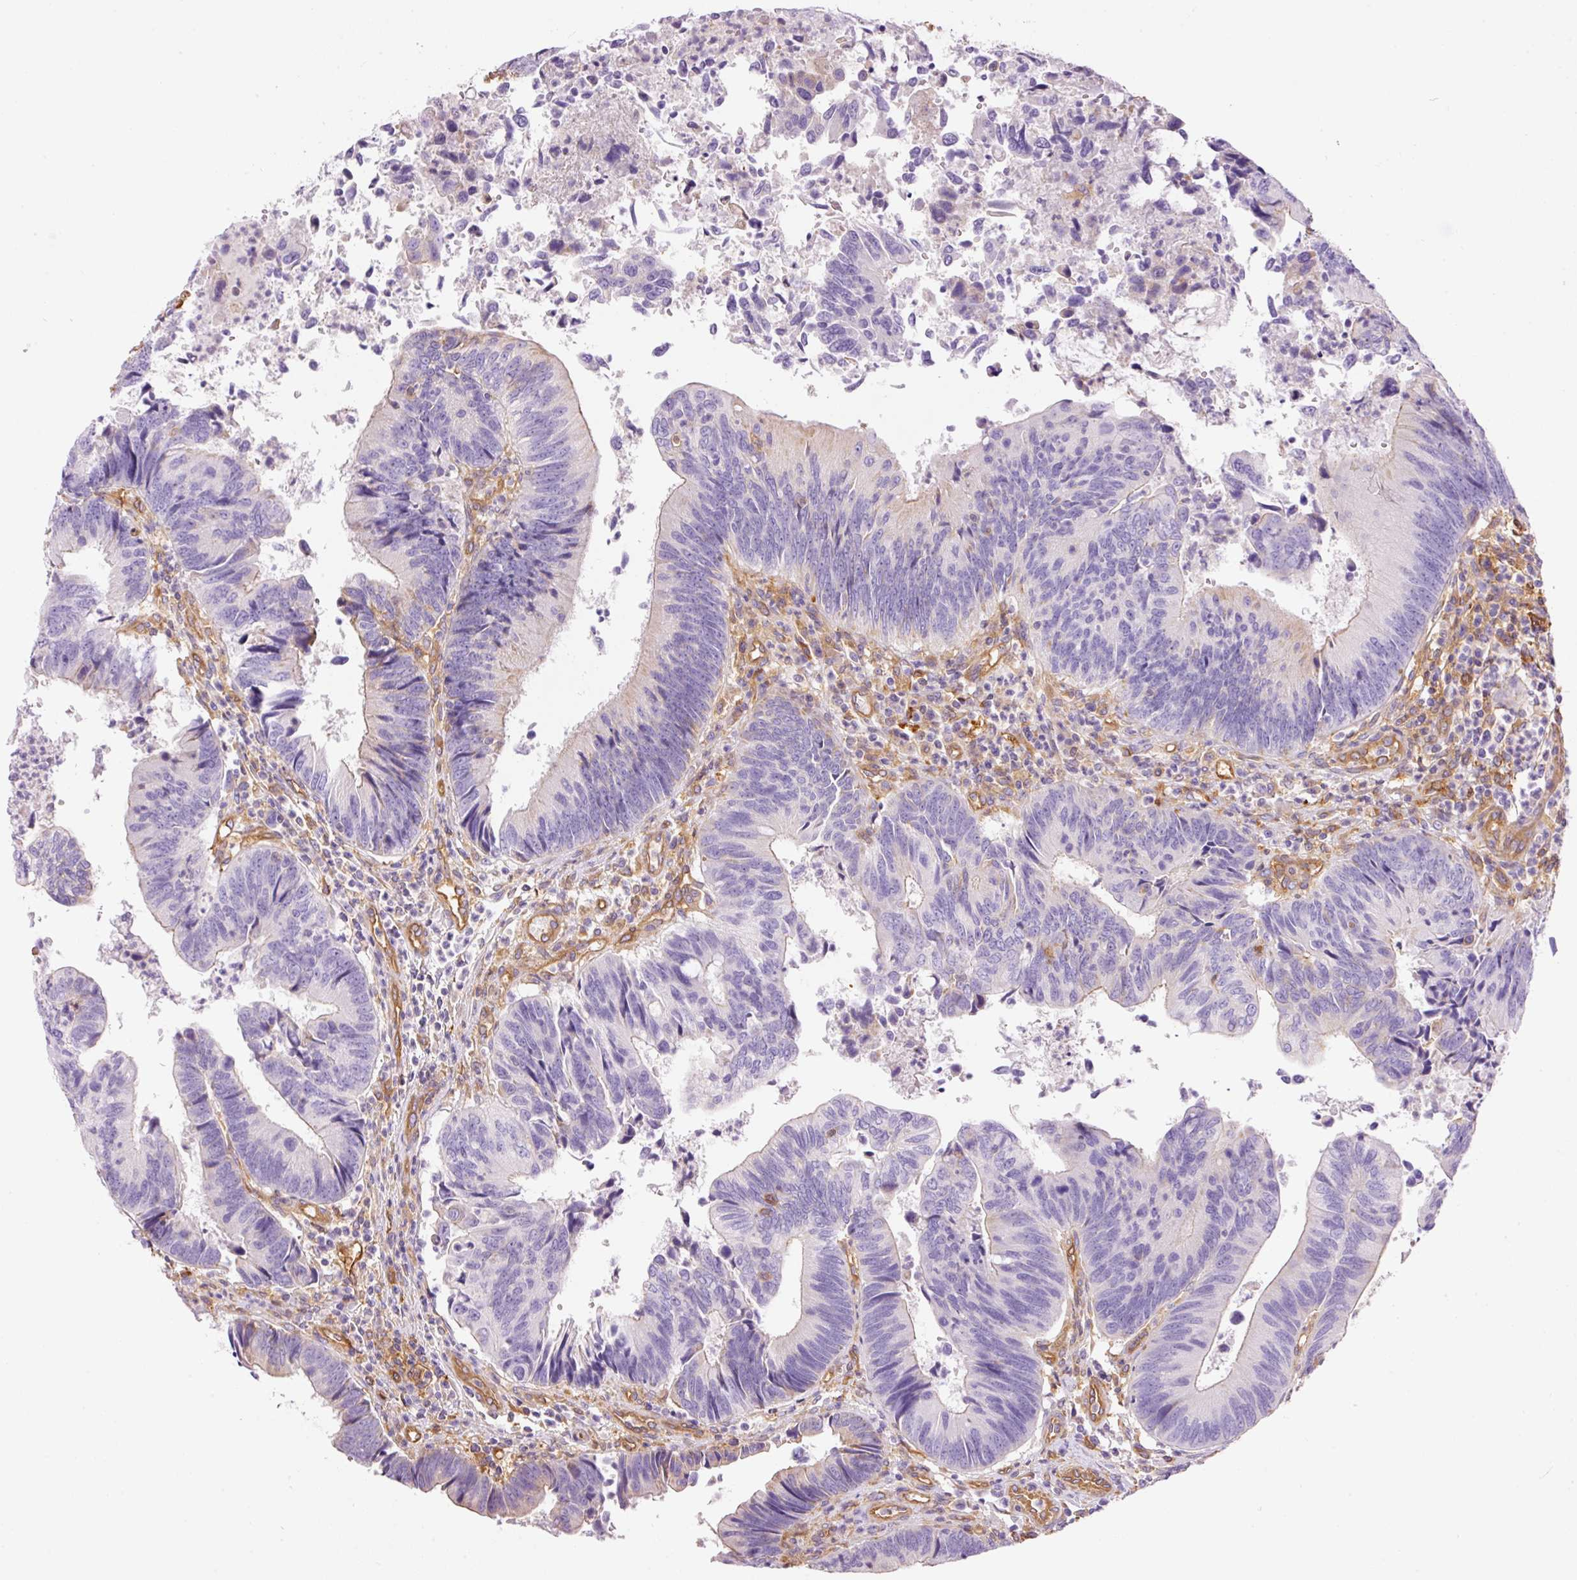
{"staining": {"intensity": "negative", "quantity": "none", "location": "none"}, "tissue": "colorectal cancer", "cell_type": "Tumor cells", "image_type": "cancer", "snomed": [{"axis": "morphology", "description": "Adenocarcinoma, NOS"}, {"axis": "topography", "description": "Colon"}], "caption": "This is a image of immunohistochemistry (IHC) staining of colorectal cancer (adenocarcinoma), which shows no staining in tumor cells.", "gene": "IL10RB", "patient": {"sex": "female", "age": 67}}